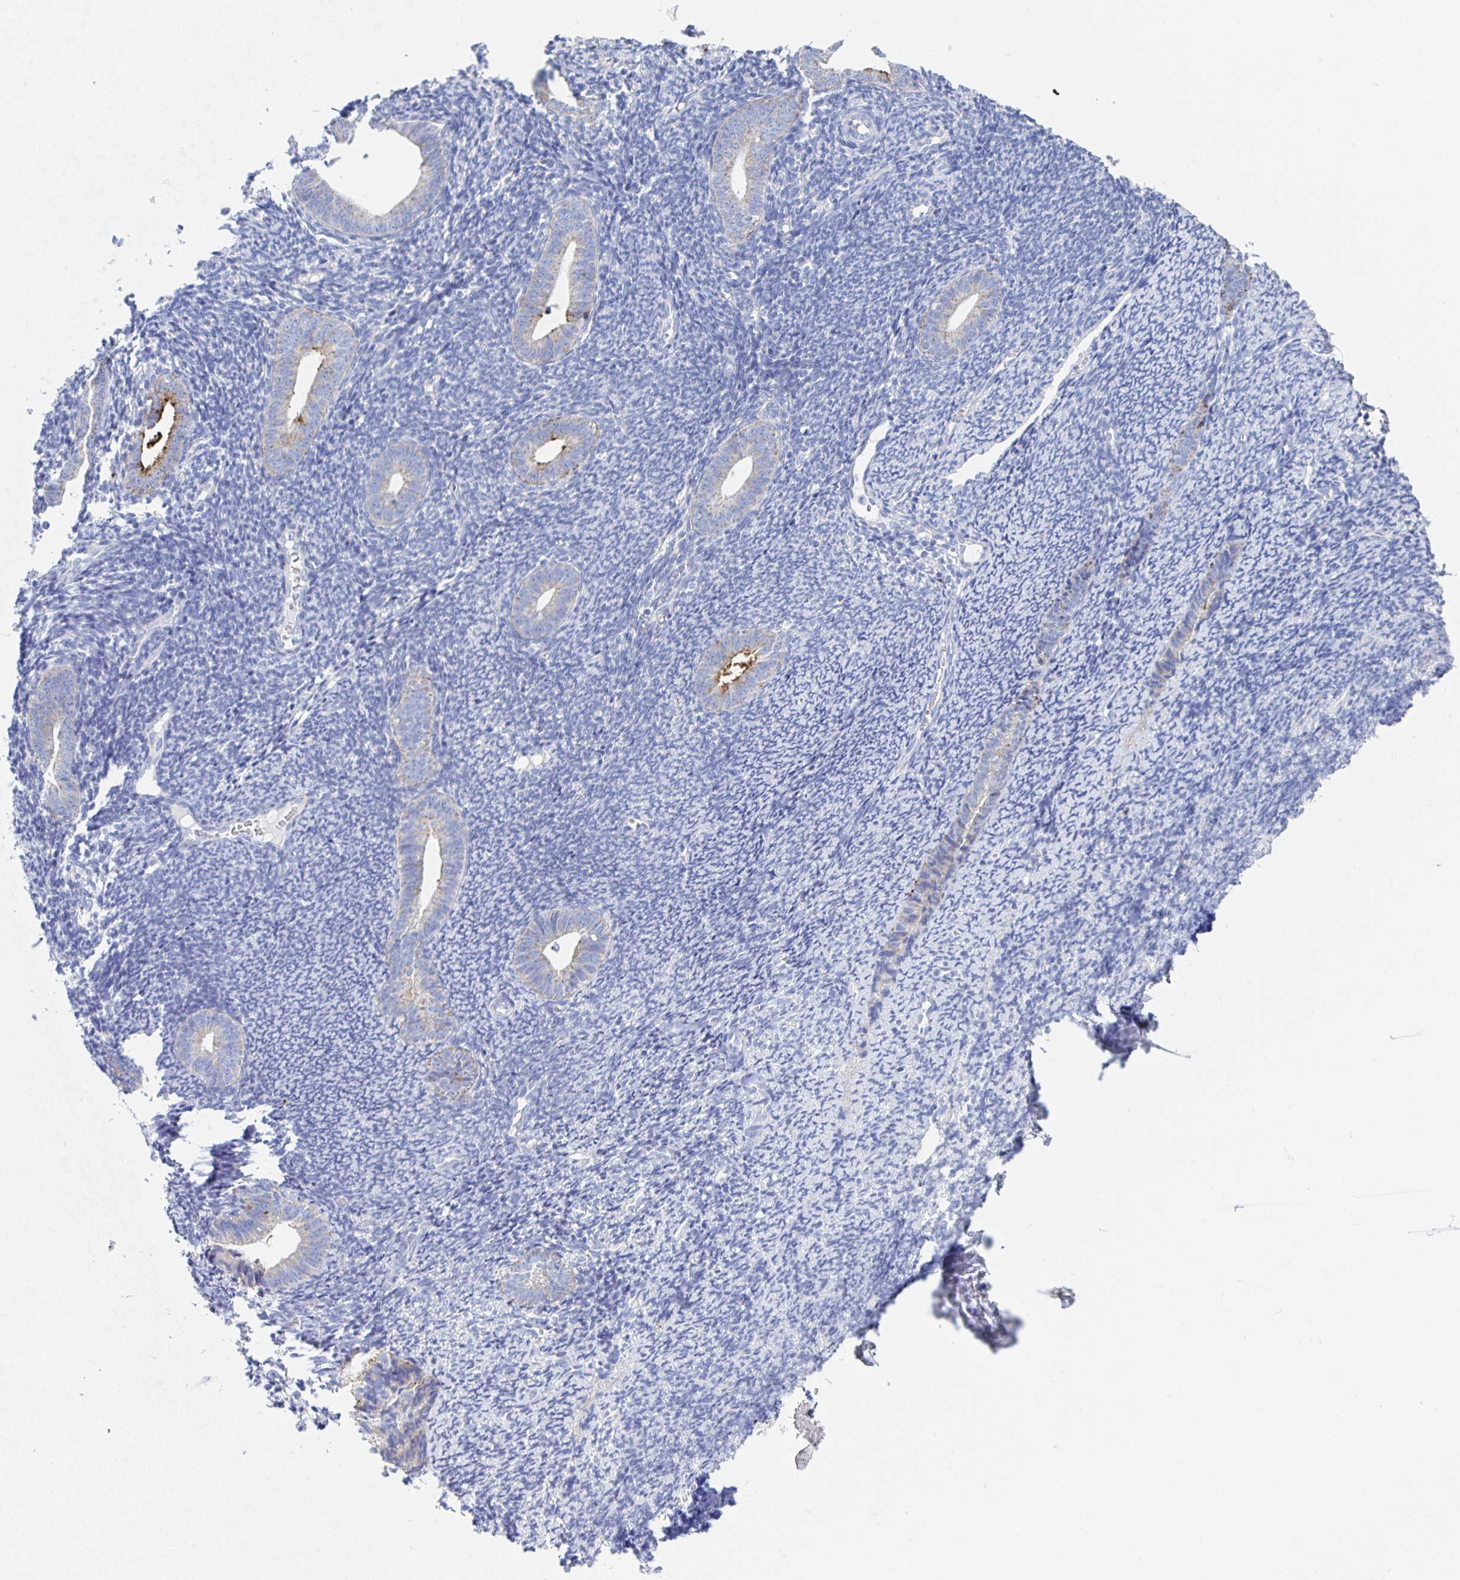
{"staining": {"intensity": "negative", "quantity": "none", "location": "none"}, "tissue": "endometrium", "cell_type": "Cells in endometrial stroma", "image_type": "normal", "snomed": [{"axis": "morphology", "description": "Normal tissue, NOS"}, {"axis": "topography", "description": "Endometrium"}], "caption": "Cells in endometrial stroma show no significant staining in benign endometrium. (IHC, brightfield microscopy, high magnification).", "gene": "DMBT1", "patient": {"sex": "female", "age": 39}}